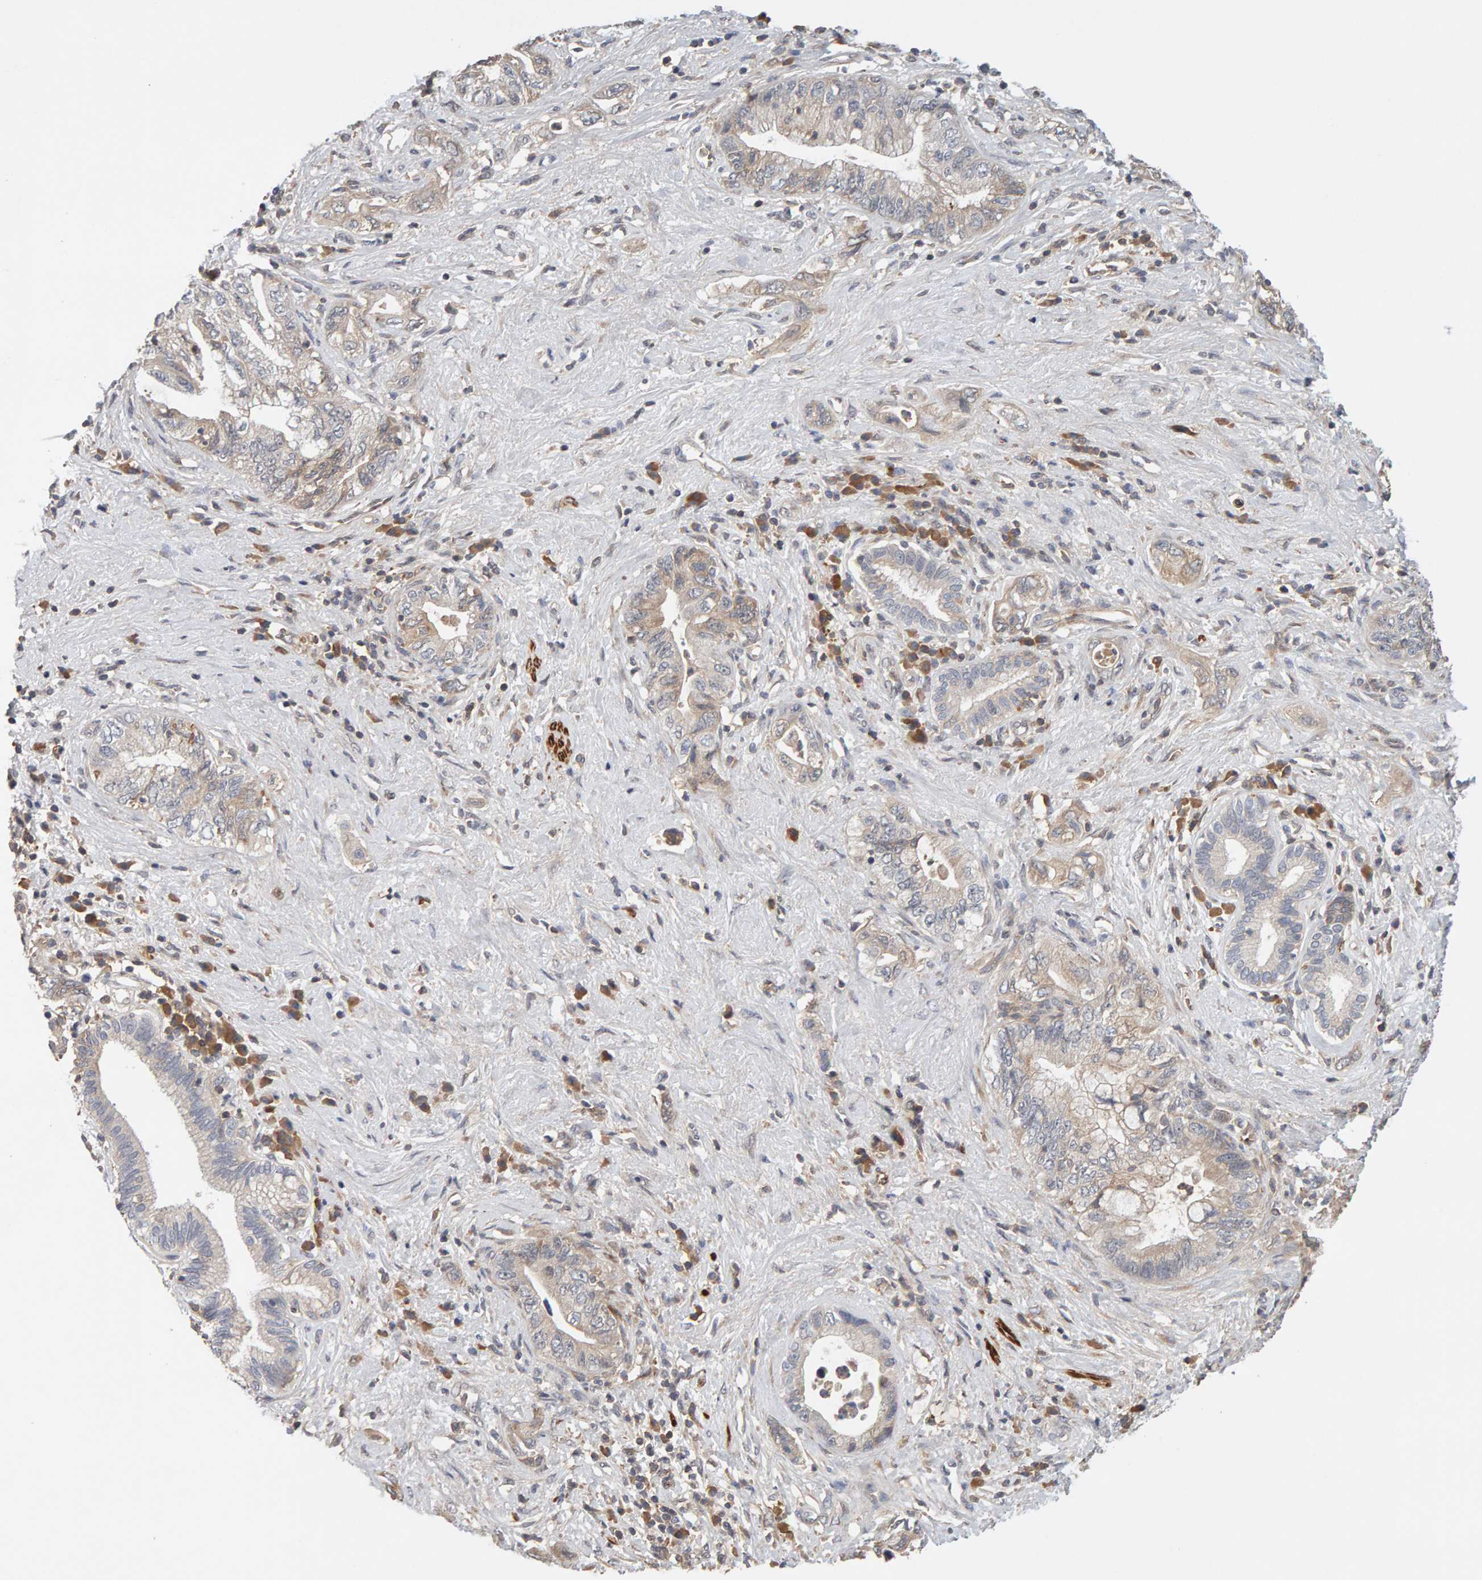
{"staining": {"intensity": "weak", "quantity": ">75%", "location": "cytoplasmic/membranous"}, "tissue": "pancreatic cancer", "cell_type": "Tumor cells", "image_type": "cancer", "snomed": [{"axis": "morphology", "description": "Adenocarcinoma, NOS"}, {"axis": "topography", "description": "Pancreas"}], "caption": "Immunohistochemical staining of pancreatic cancer demonstrates low levels of weak cytoplasmic/membranous protein staining in approximately >75% of tumor cells. The protein is shown in brown color, while the nuclei are stained blue.", "gene": "NUDCD1", "patient": {"sex": "female", "age": 73}}